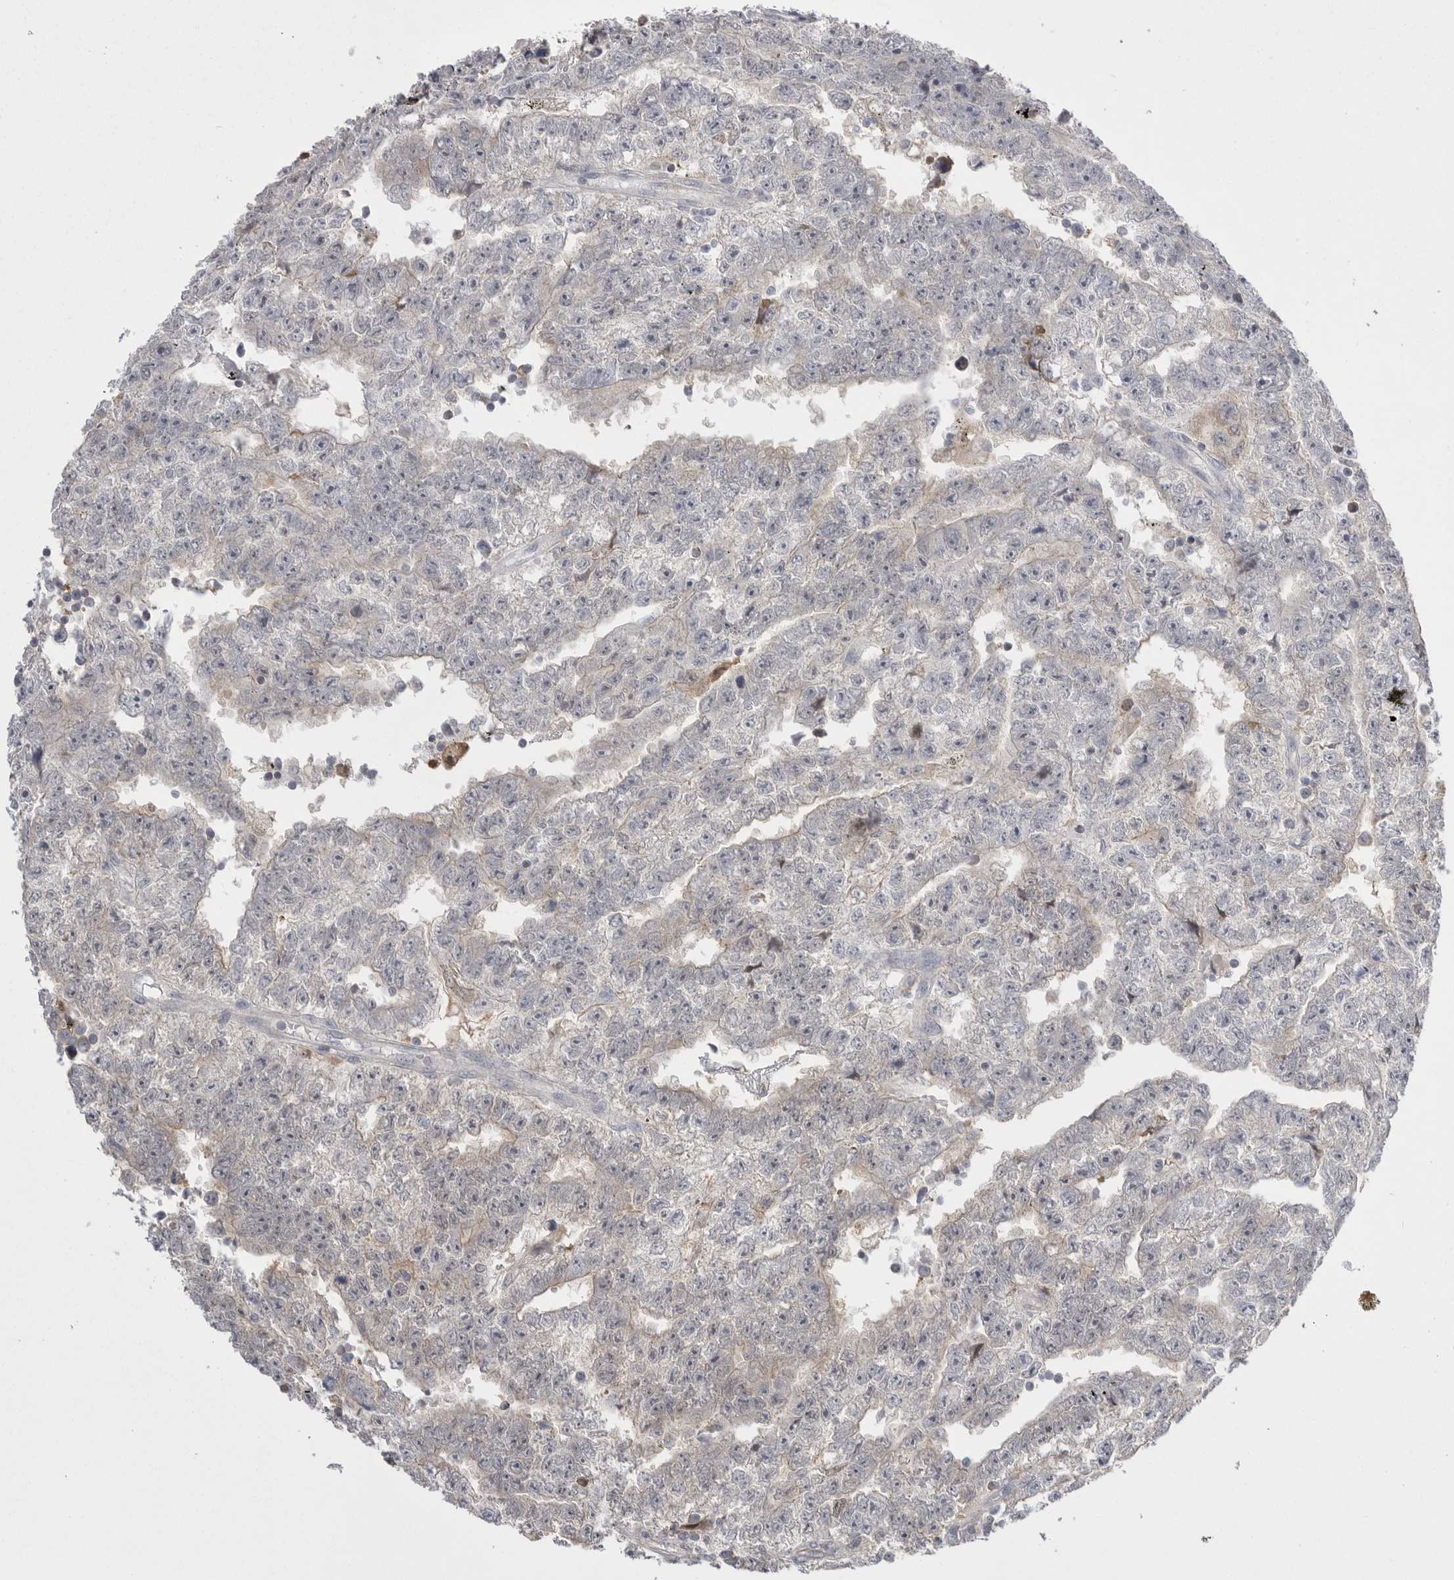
{"staining": {"intensity": "negative", "quantity": "none", "location": "none"}, "tissue": "testis cancer", "cell_type": "Tumor cells", "image_type": "cancer", "snomed": [{"axis": "morphology", "description": "Carcinoma, Embryonal, NOS"}, {"axis": "topography", "description": "Testis"}], "caption": "This is a micrograph of IHC staining of embryonal carcinoma (testis), which shows no staining in tumor cells.", "gene": "KYAT3", "patient": {"sex": "male", "age": 25}}